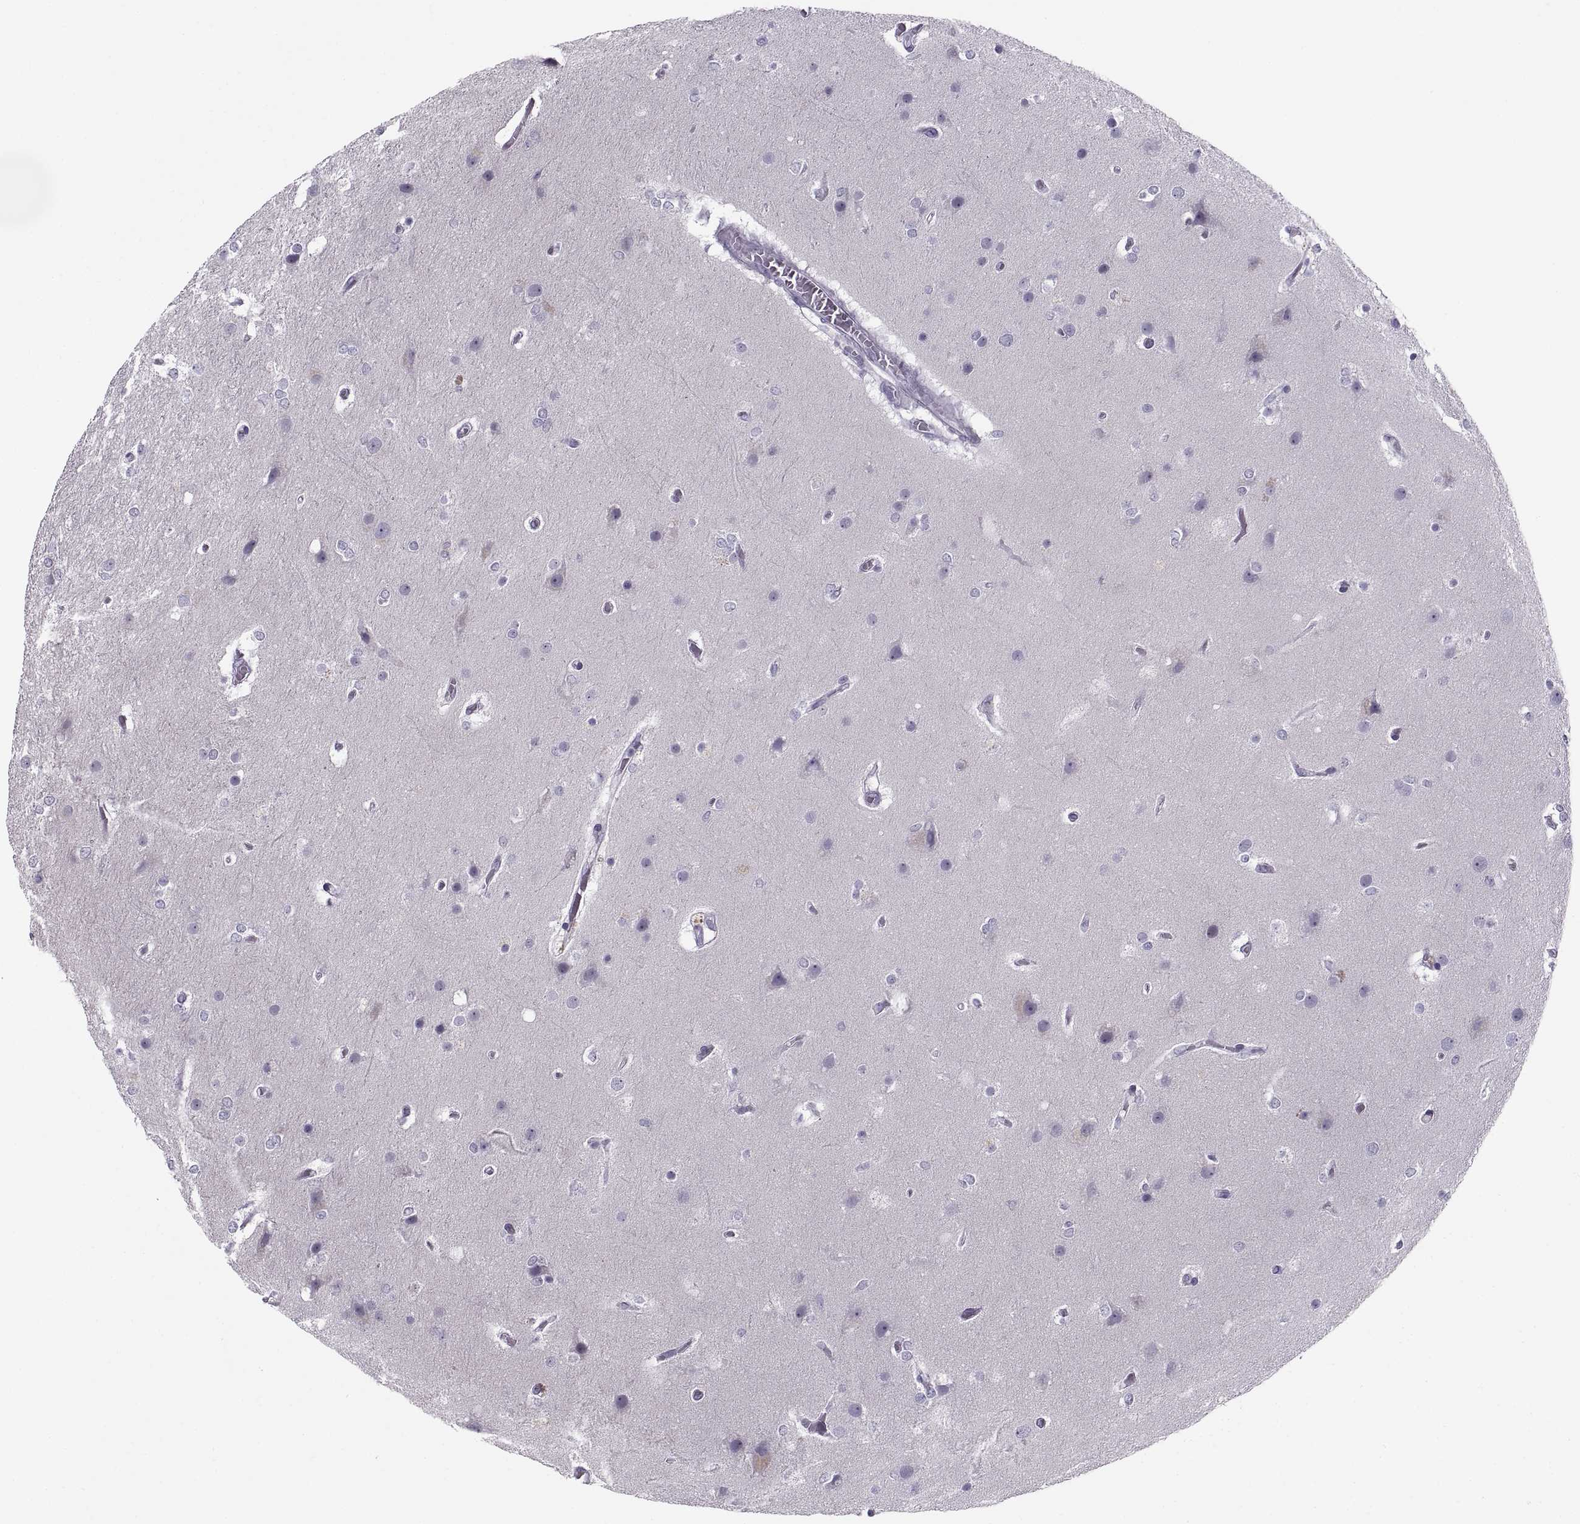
{"staining": {"intensity": "negative", "quantity": "none", "location": "none"}, "tissue": "glioma", "cell_type": "Tumor cells", "image_type": "cancer", "snomed": [{"axis": "morphology", "description": "Glioma, malignant, High grade"}, {"axis": "topography", "description": "Brain"}], "caption": "This is a image of immunohistochemistry (IHC) staining of glioma, which shows no expression in tumor cells.", "gene": "C3orf22", "patient": {"sex": "female", "age": 61}}